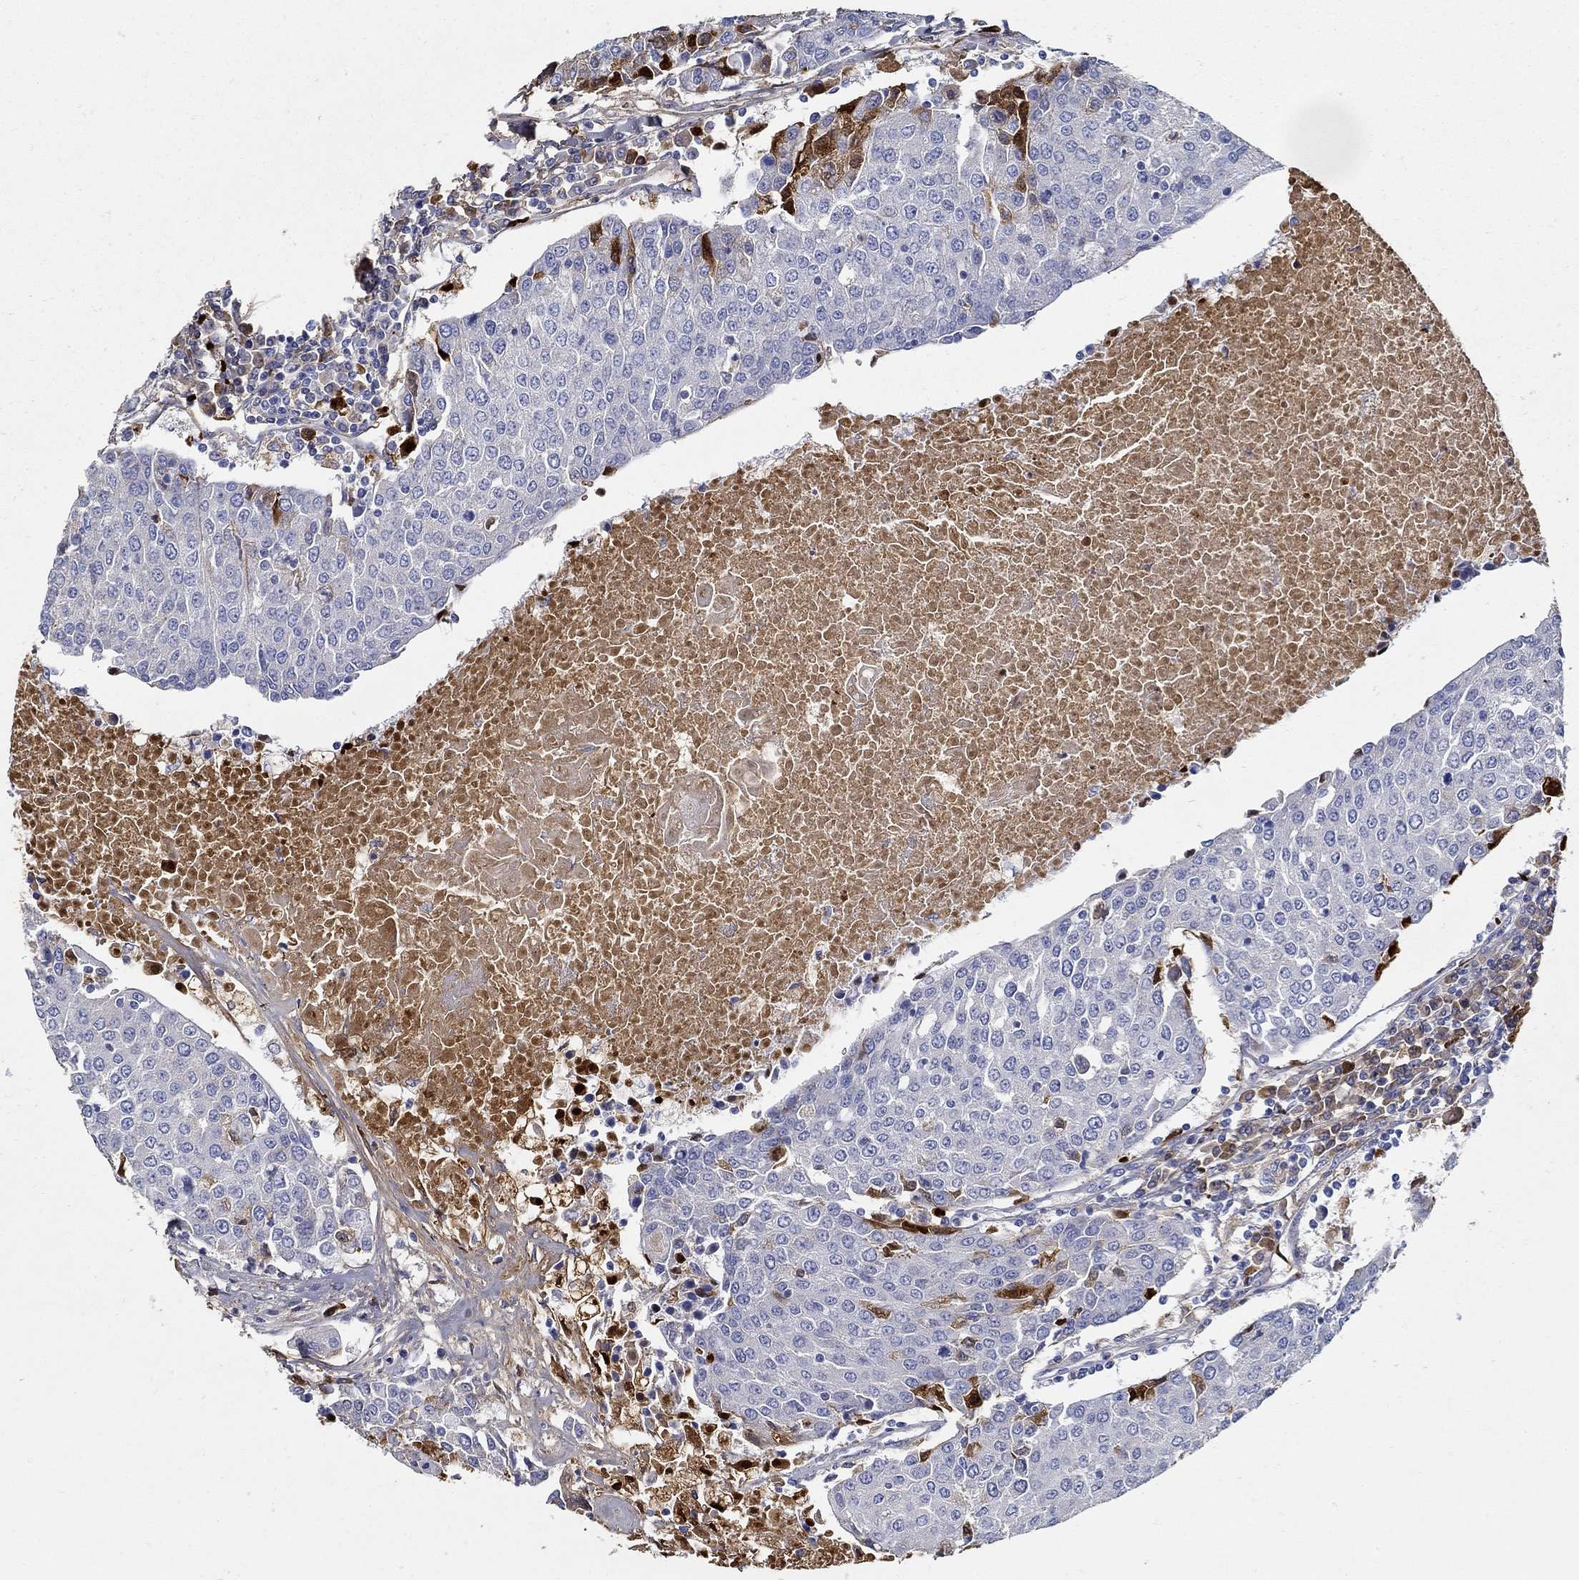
{"staining": {"intensity": "negative", "quantity": "none", "location": "none"}, "tissue": "urothelial cancer", "cell_type": "Tumor cells", "image_type": "cancer", "snomed": [{"axis": "morphology", "description": "Urothelial carcinoma, High grade"}, {"axis": "topography", "description": "Urinary bladder"}], "caption": "A high-resolution histopathology image shows immunohistochemistry staining of urothelial cancer, which shows no significant staining in tumor cells.", "gene": "TGFBI", "patient": {"sex": "female", "age": 85}}